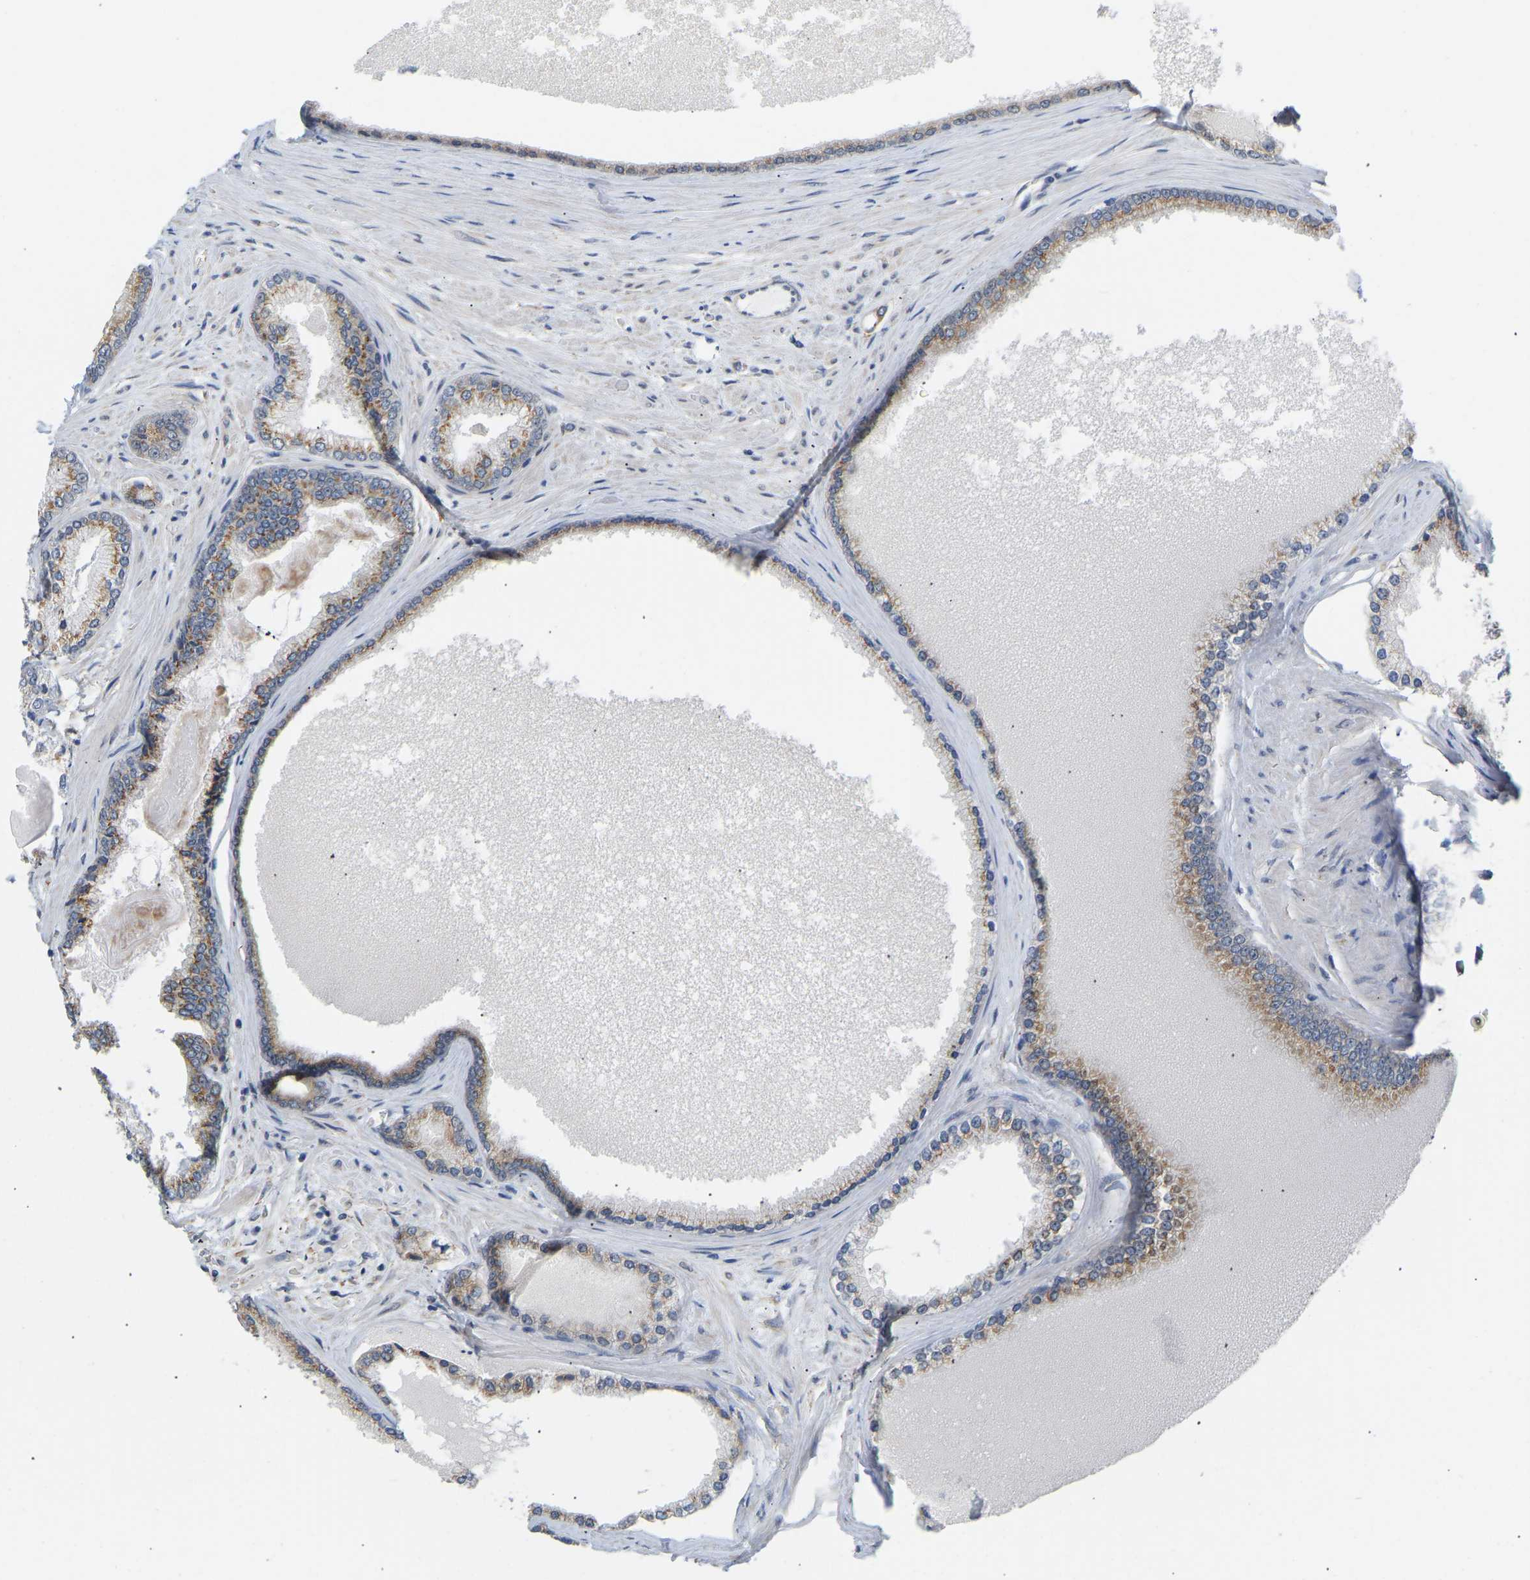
{"staining": {"intensity": "moderate", "quantity": ">75%", "location": "cytoplasmic/membranous"}, "tissue": "prostate cancer", "cell_type": "Tumor cells", "image_type": "cancer", "snomed": [{"axis": "morphology", "description": "Adenocarcinoma, High grade"}, {"axis": "topography", "description": "Prostate"}], "caption": "There is medium levels of moderate cytoplasmic/membranous expression in tumor cells of prostate cancer (high-grade adenocarcinoma), as demonstrated by immunohistochemical staining (brown color).", "gene": "BEND3", "patient": {"sex": "male", "age": 61}}